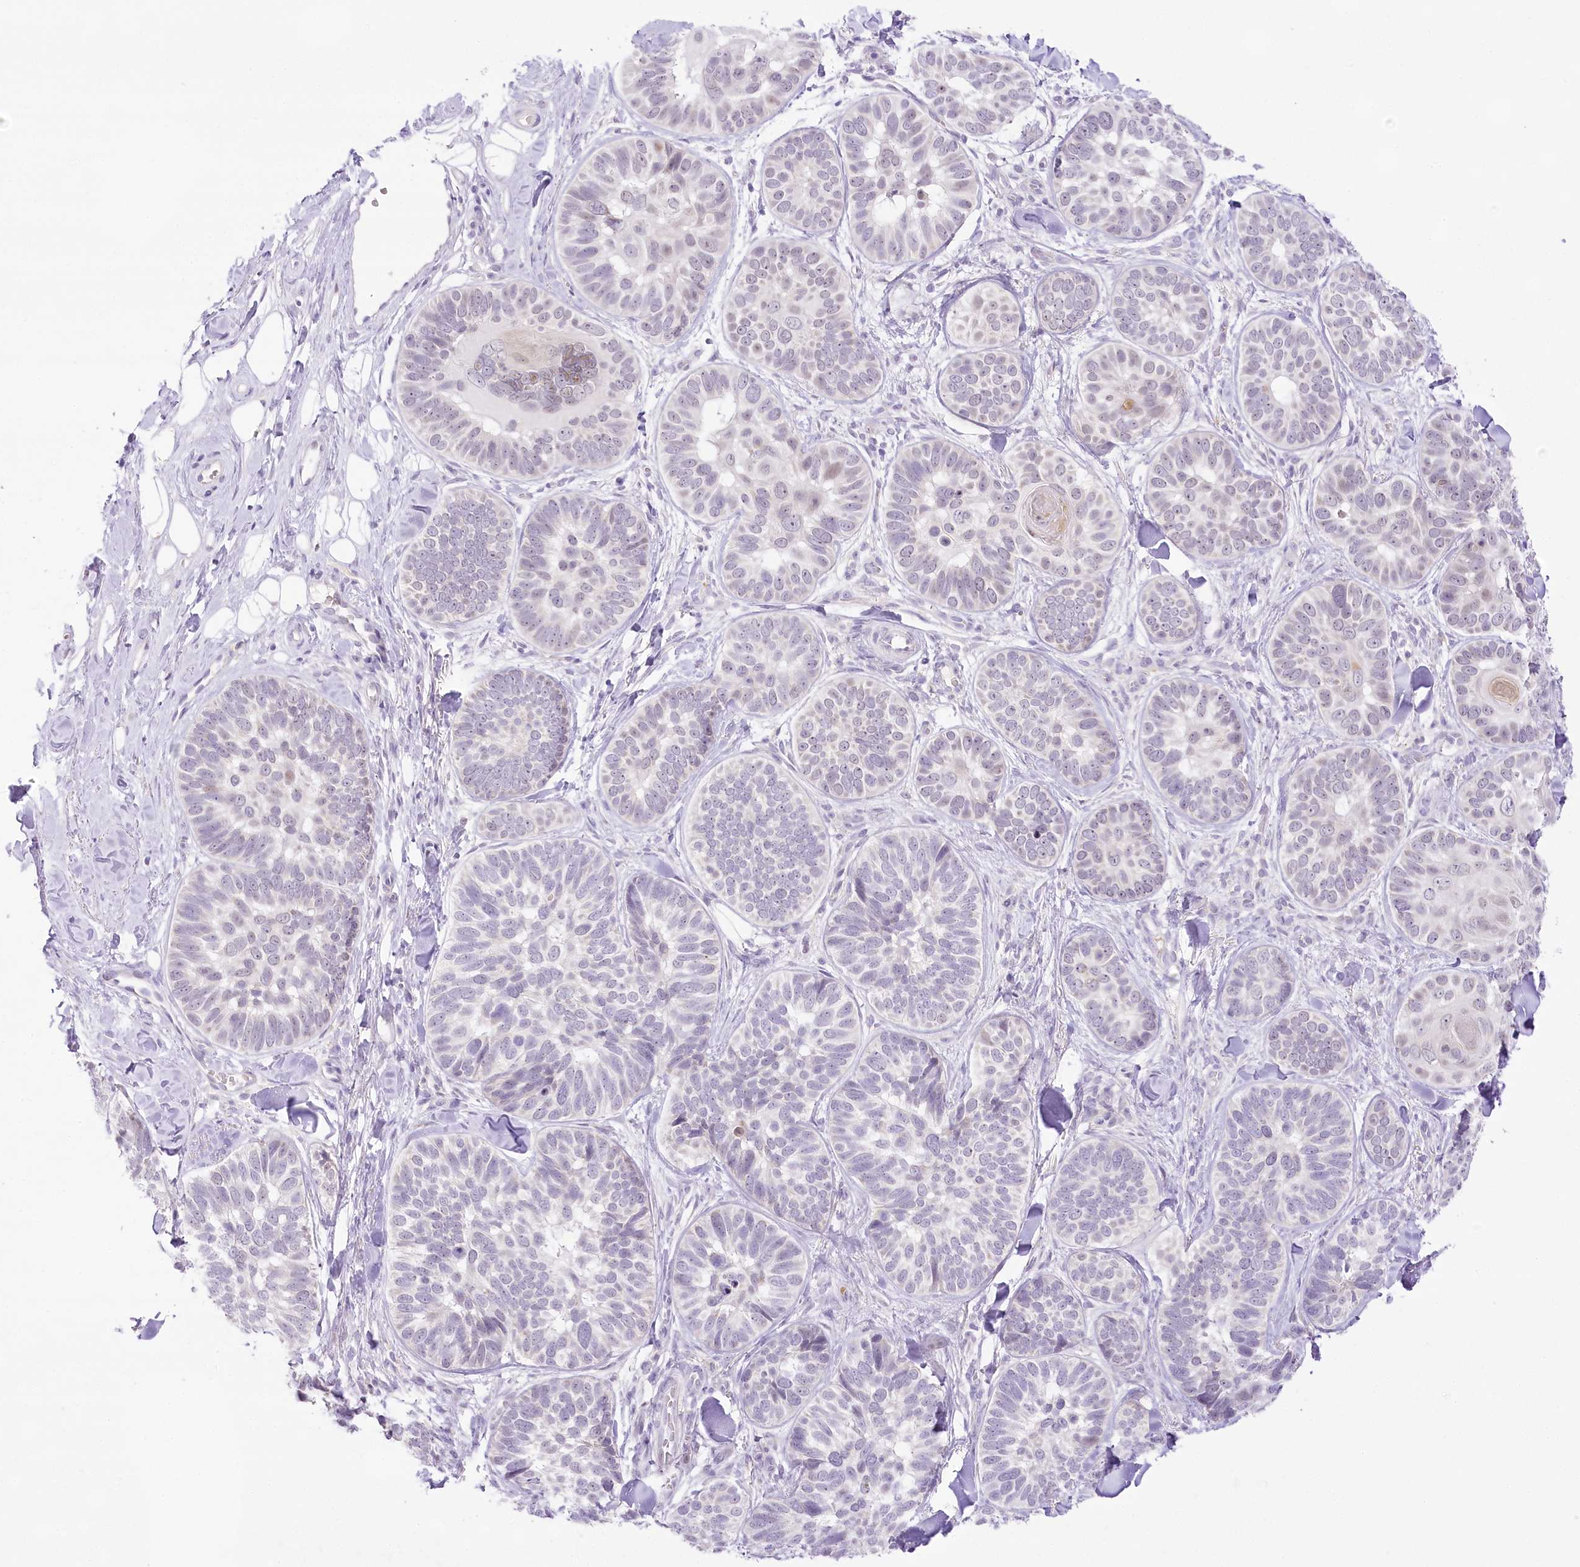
{"staining": {"intensity": "negative", "quantity": "none", "location": "none"}, "tissue": "skin cancer", "cell_type": "Tumor cells", "image_type": "cancer", "snomed": [{"axis": "morphology", "description": "Basal cell carcinoma"}, {"axis": "topography", "description": "Skin"}], "caption": "This is an IHC photomicrograph of human skin basal cell carcinoma. There is no expression in tumor cells.", "gene": "CCDC30", "patient": {"sex": "male", "age": 62}}